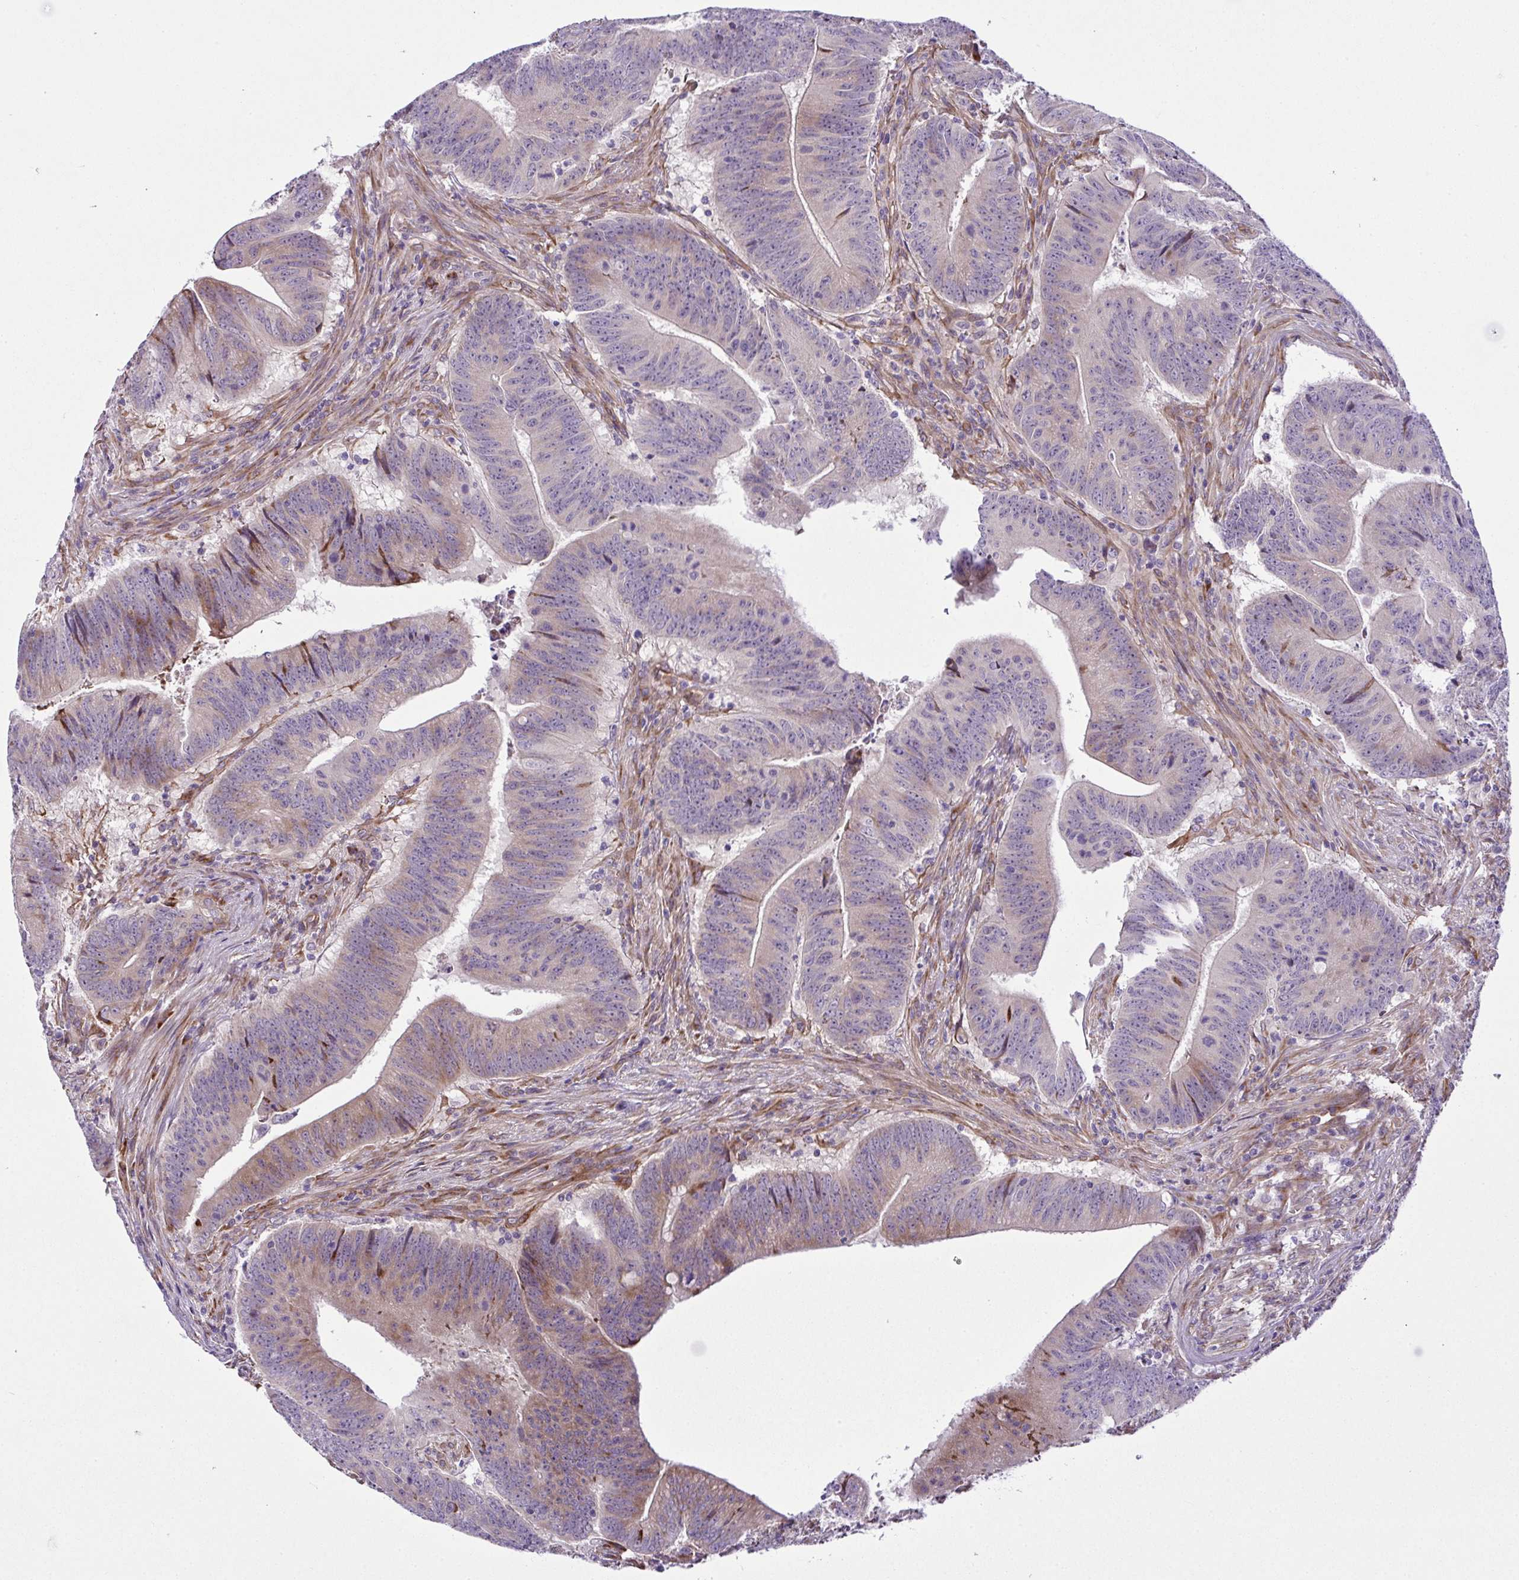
{"staining": {"intensity": "weak", "quantity": "<25%", "location": "cytoplasmic/membranous"}, "tissue": "colorectal cancer", "cell_type": "Tumor cells", "image_type": "cancer", "snomed": [{"axis": "morphology", "description": "Adenocarcinoma, NOS"}, {"axis": "topography", "description": "Colon"}], "caption": "There is no significant expression in tumor cells of colorectal adenocarcinoma.", "gene": "RSKR", "patient": {"sex": "female", "age": 87}}